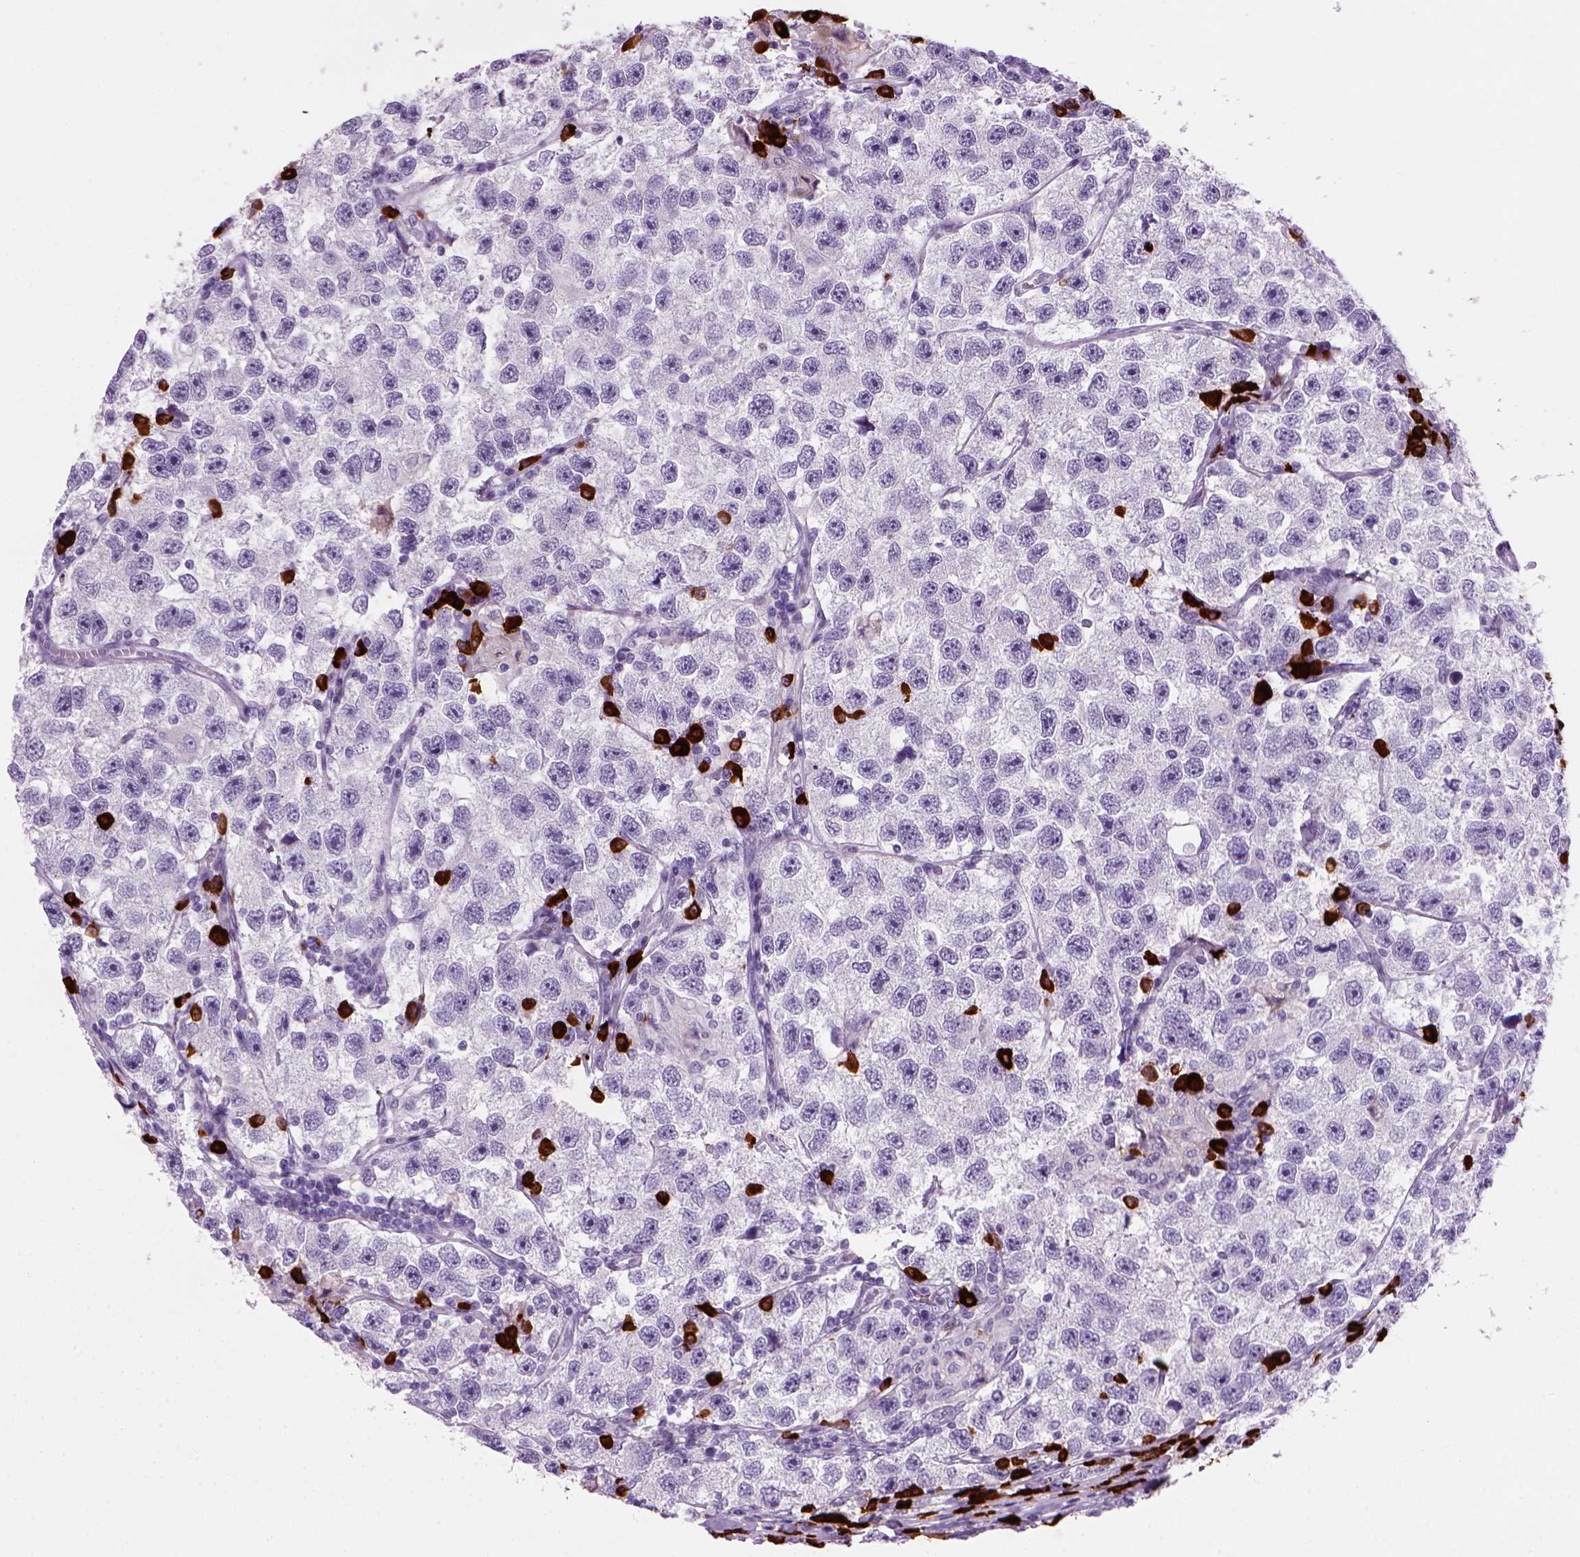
{"staining": {"intensity": "negative", "quantity": "none", "location": "none"}, "tissue": "testis cancer", "cell_type": "Tumor cells", "image_type": "cancer", "snomed": [{"axis": "morphology", "description": "Seminoma, NOS"}, {"axis": "topography", "description": "Testis"}], "caption": "Human testis cancer stained for a protein using immunohistochemistry displays no staining in tumor cells.", "gene": "MZB1", "patient": {"sex": "male", "age": 26}}